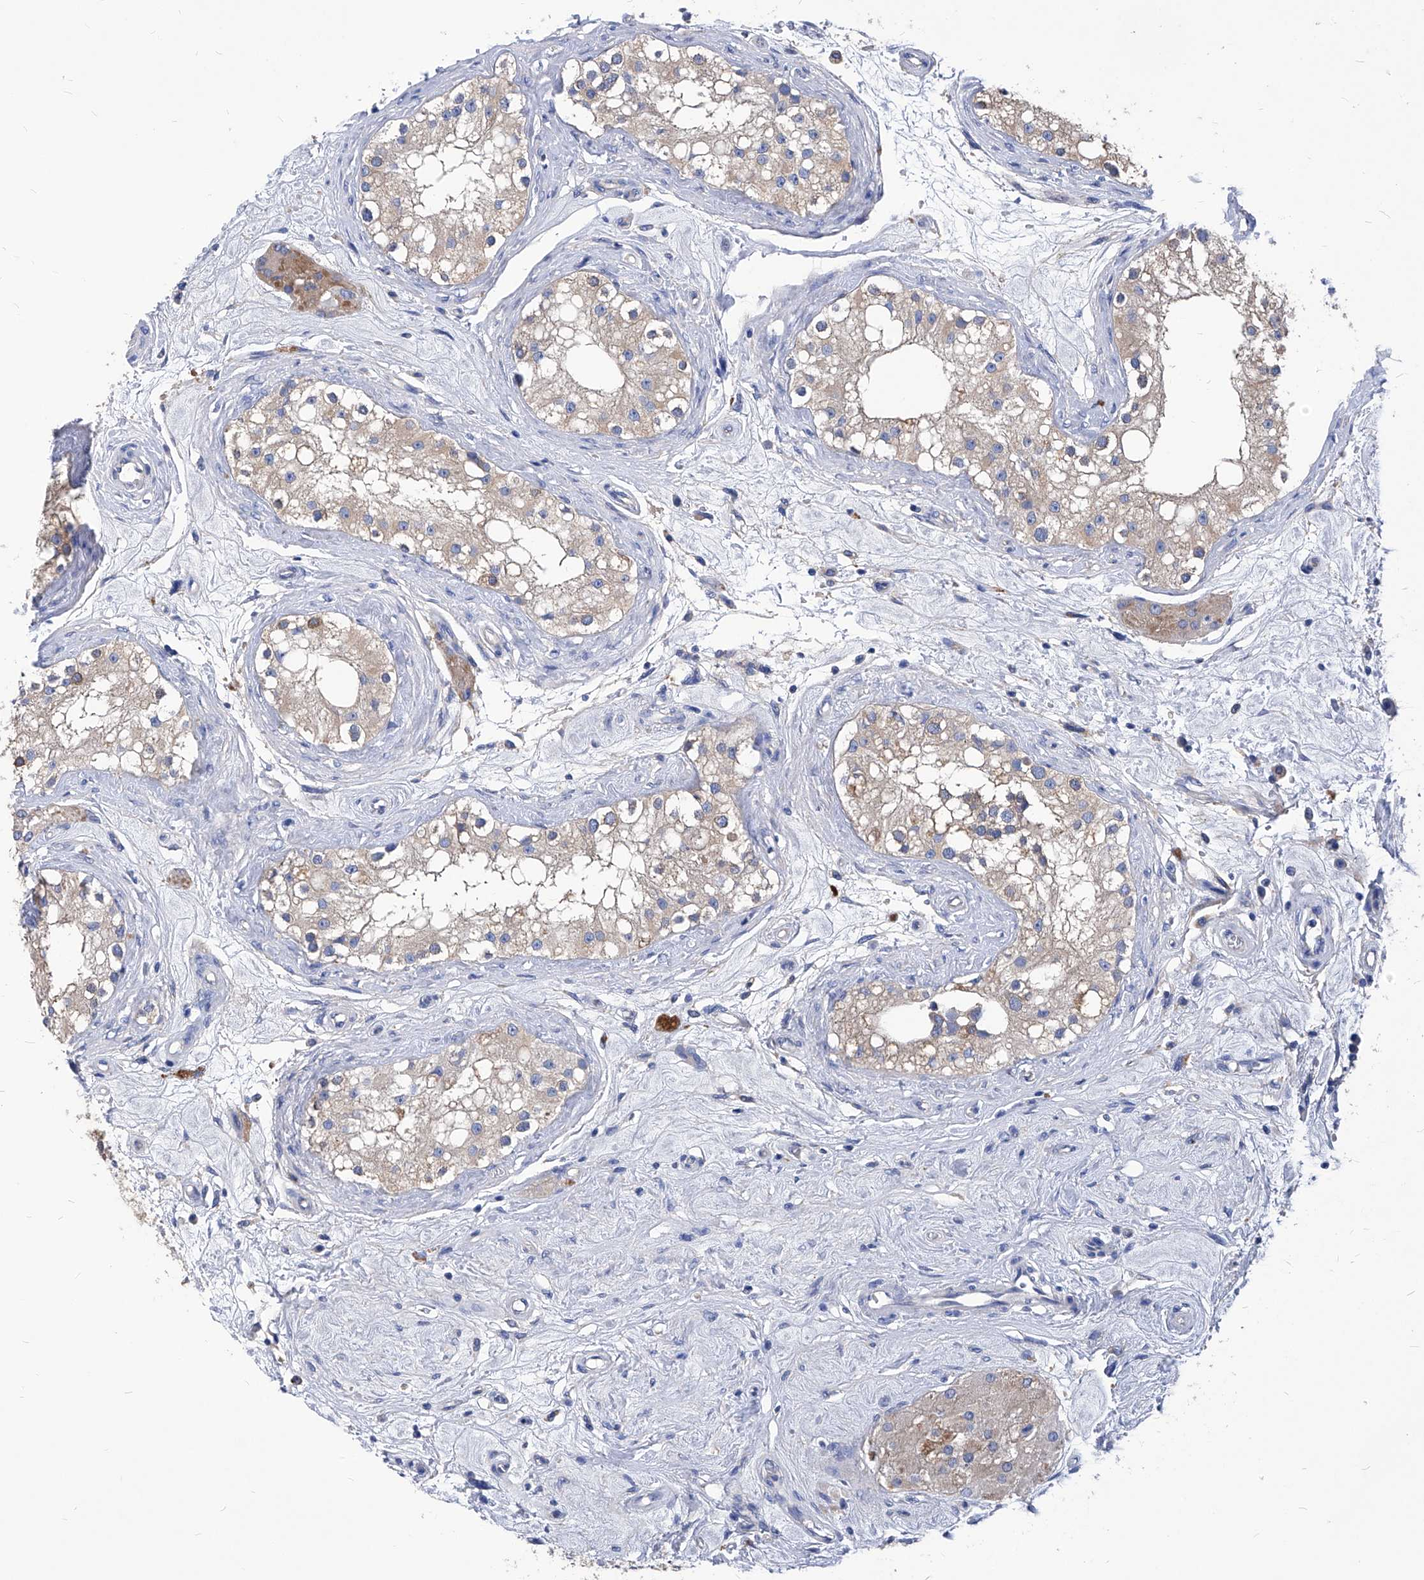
{"staining": {"intensity": "moderate", "quantity": "<25%", "location": "cytoplasmic/membranous"}, "tissue": "testis", "cell_type": "Cells in seminiferous ducts", "image_type": "normal", "snomed": [{"axis": "morphology", "description": "Normal tissue, NOS"}, {"axis": "topography", "description": "Testis"}], "caption": "An image of human testis stained for a protein demonstrates moderate cytoplasmic/membranous brown staining in cells in seminiferous ducts. (Brightfield microscopy of DAB IHC at high magnification).", "gene": "XPNPEP1", "patient": {"sex": "male", "age": 84}}